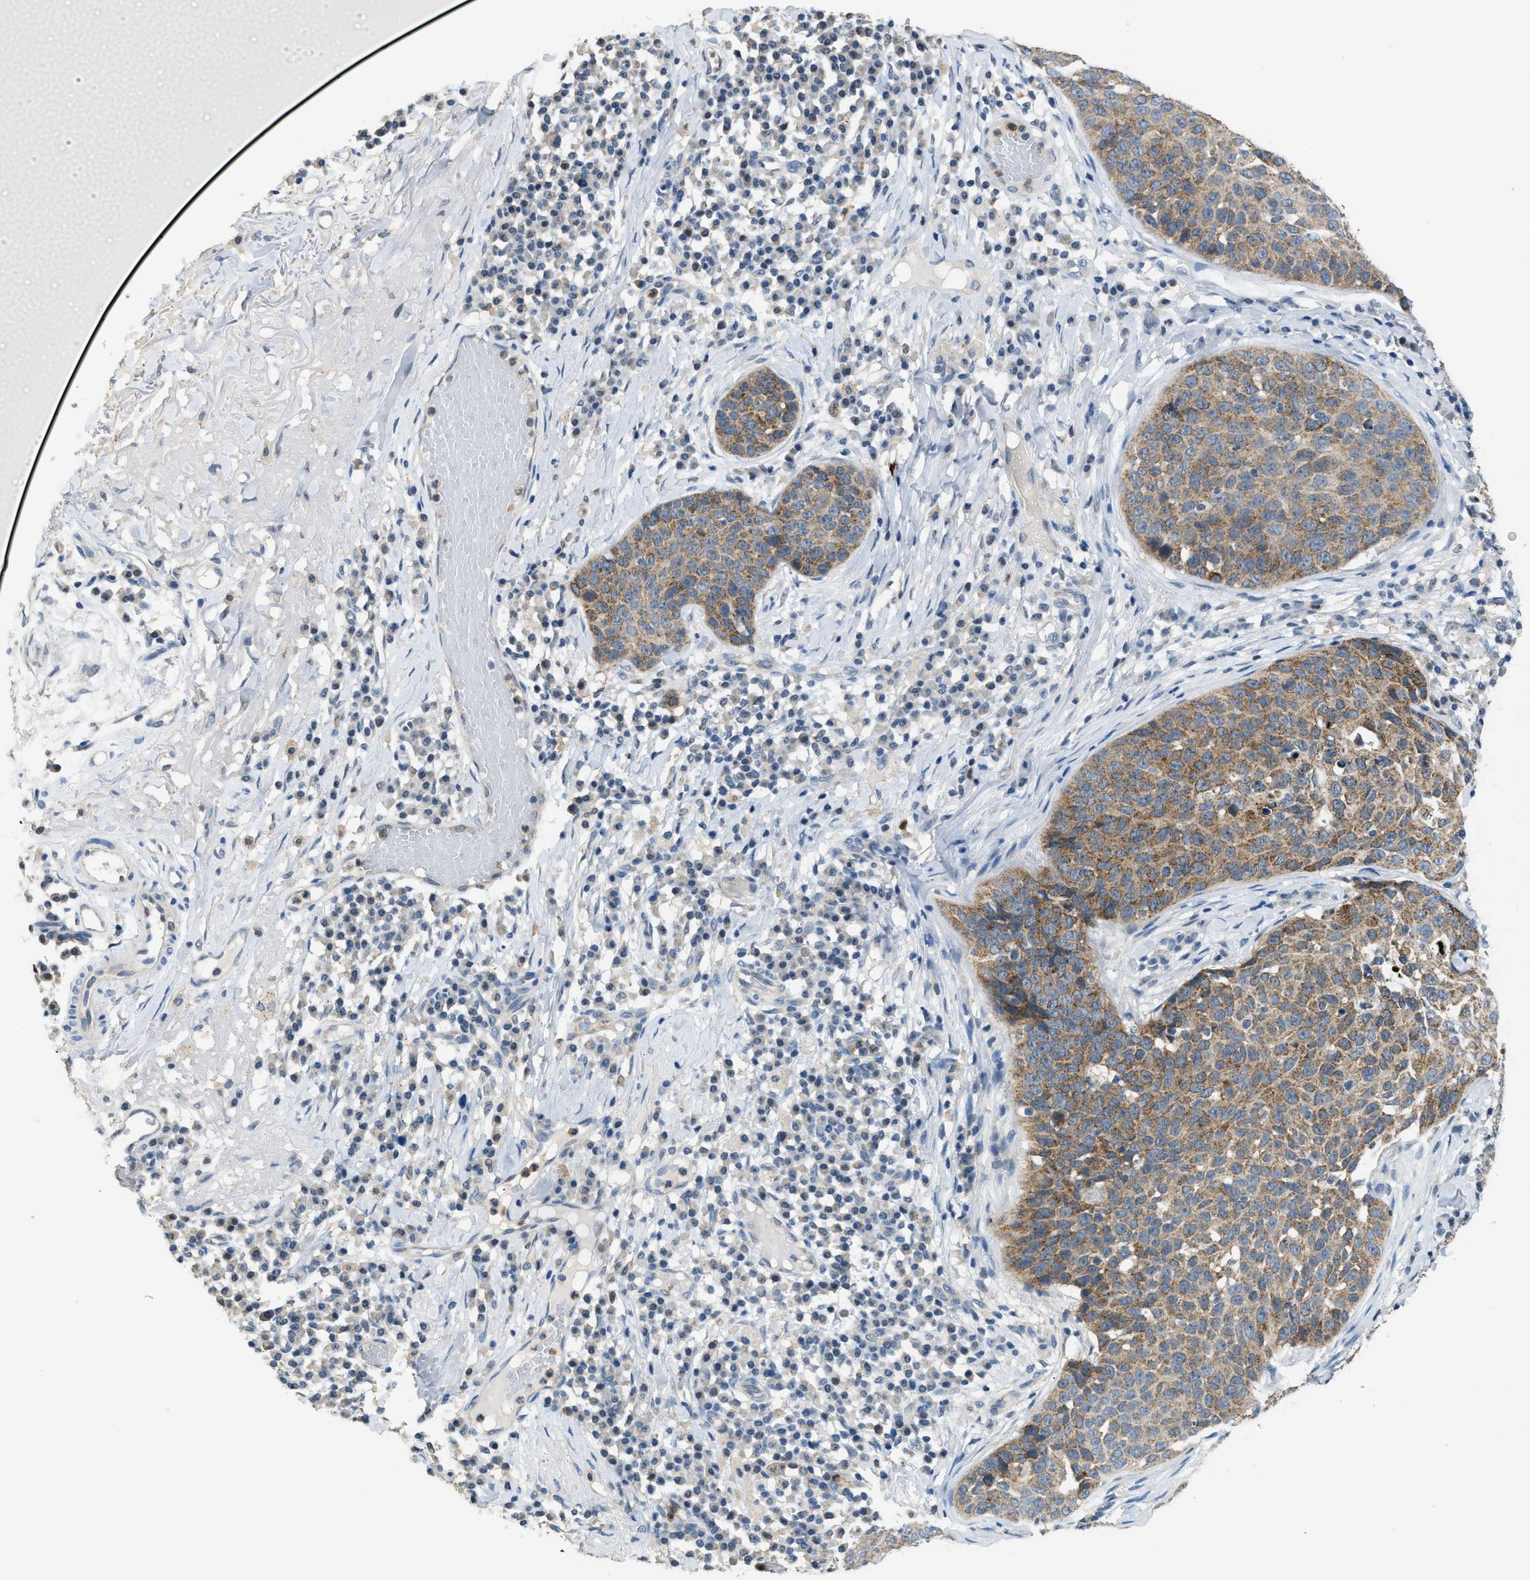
{"staining": {"intensity": "weak", "quantity": ">75%", "location": "cytoplasmic/membranous"}, "tissue": "skin cancer", "cell_type": "Tumor cells", "image_type": "cancer", "snomed": [{"axis": "morphology", "description": "Squamous cell carcinoma in situ, NOS"}, {"axis": "morphology", "description": "Squamous cell carcinoma, NOS"}, {"axis": "topography", "description": "Skin"}], "caption": "Human skin cancer (squamous cell carcinoma) stained for a protein (brown) demonstrates weak cytoplasmic/membranous positive staining in about >75% of tumor cells.", "gene": "TOMM34", "patient": {"sex": "male", "age": 93}}